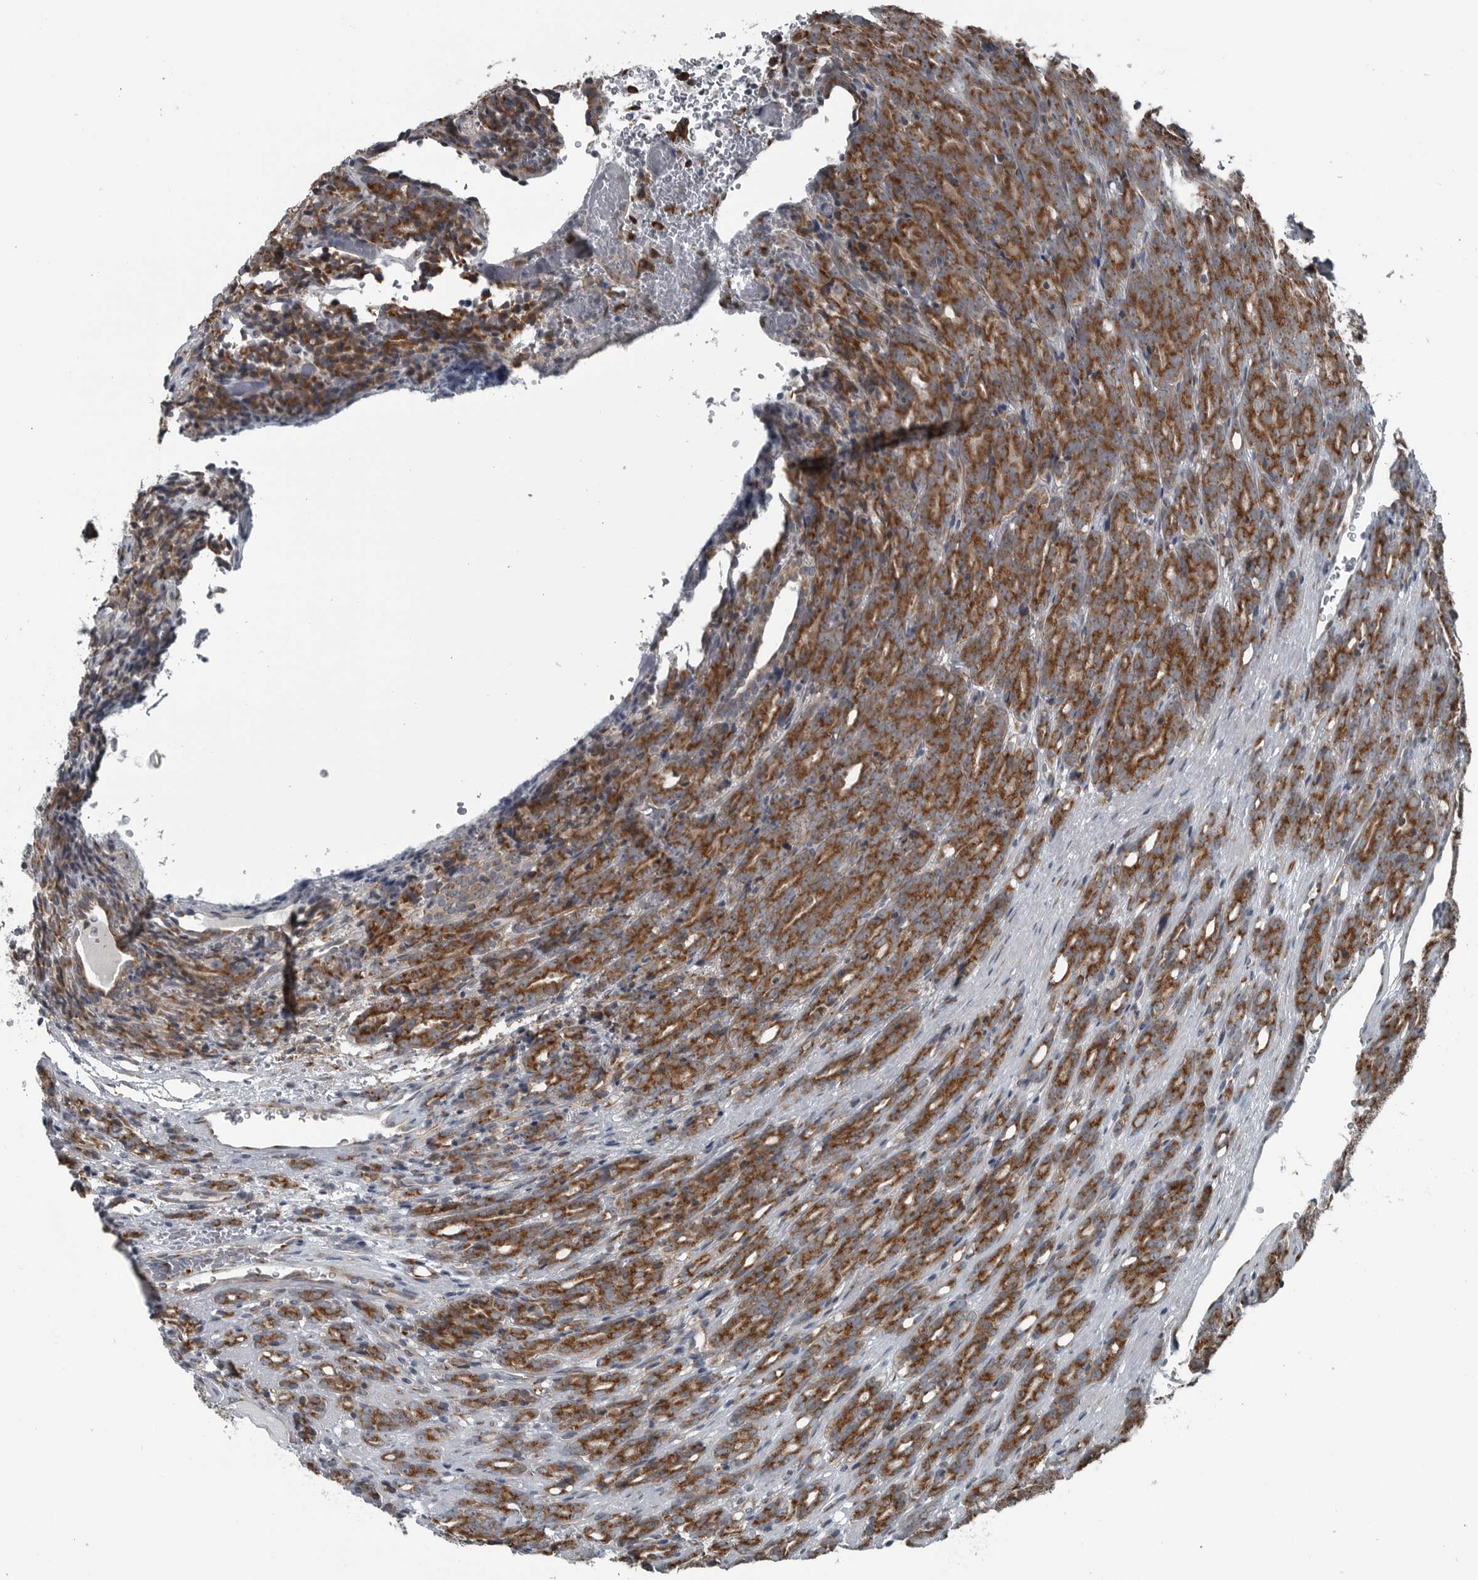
{"staining": {"intensity": "moderate", "quantity": ">75%", "location": "cytoplasmic/membranous"}, "tissue": "prostate cancer", "cell_type": "Tumor cells", "image_type": "cancer", "snomed": [{"axis": "morphology", "description": "Adenocarcinoma, High grade"}, {"axis": "topography", "description": "Prostate"}], "caption": "Protein staining of prostate cancer tissue exhibits moderate cytoplasmic/membranous expression in about >75% of tumor cells.", "gene": "CEP85", "patient": {"sex": "male", "age": 62}}